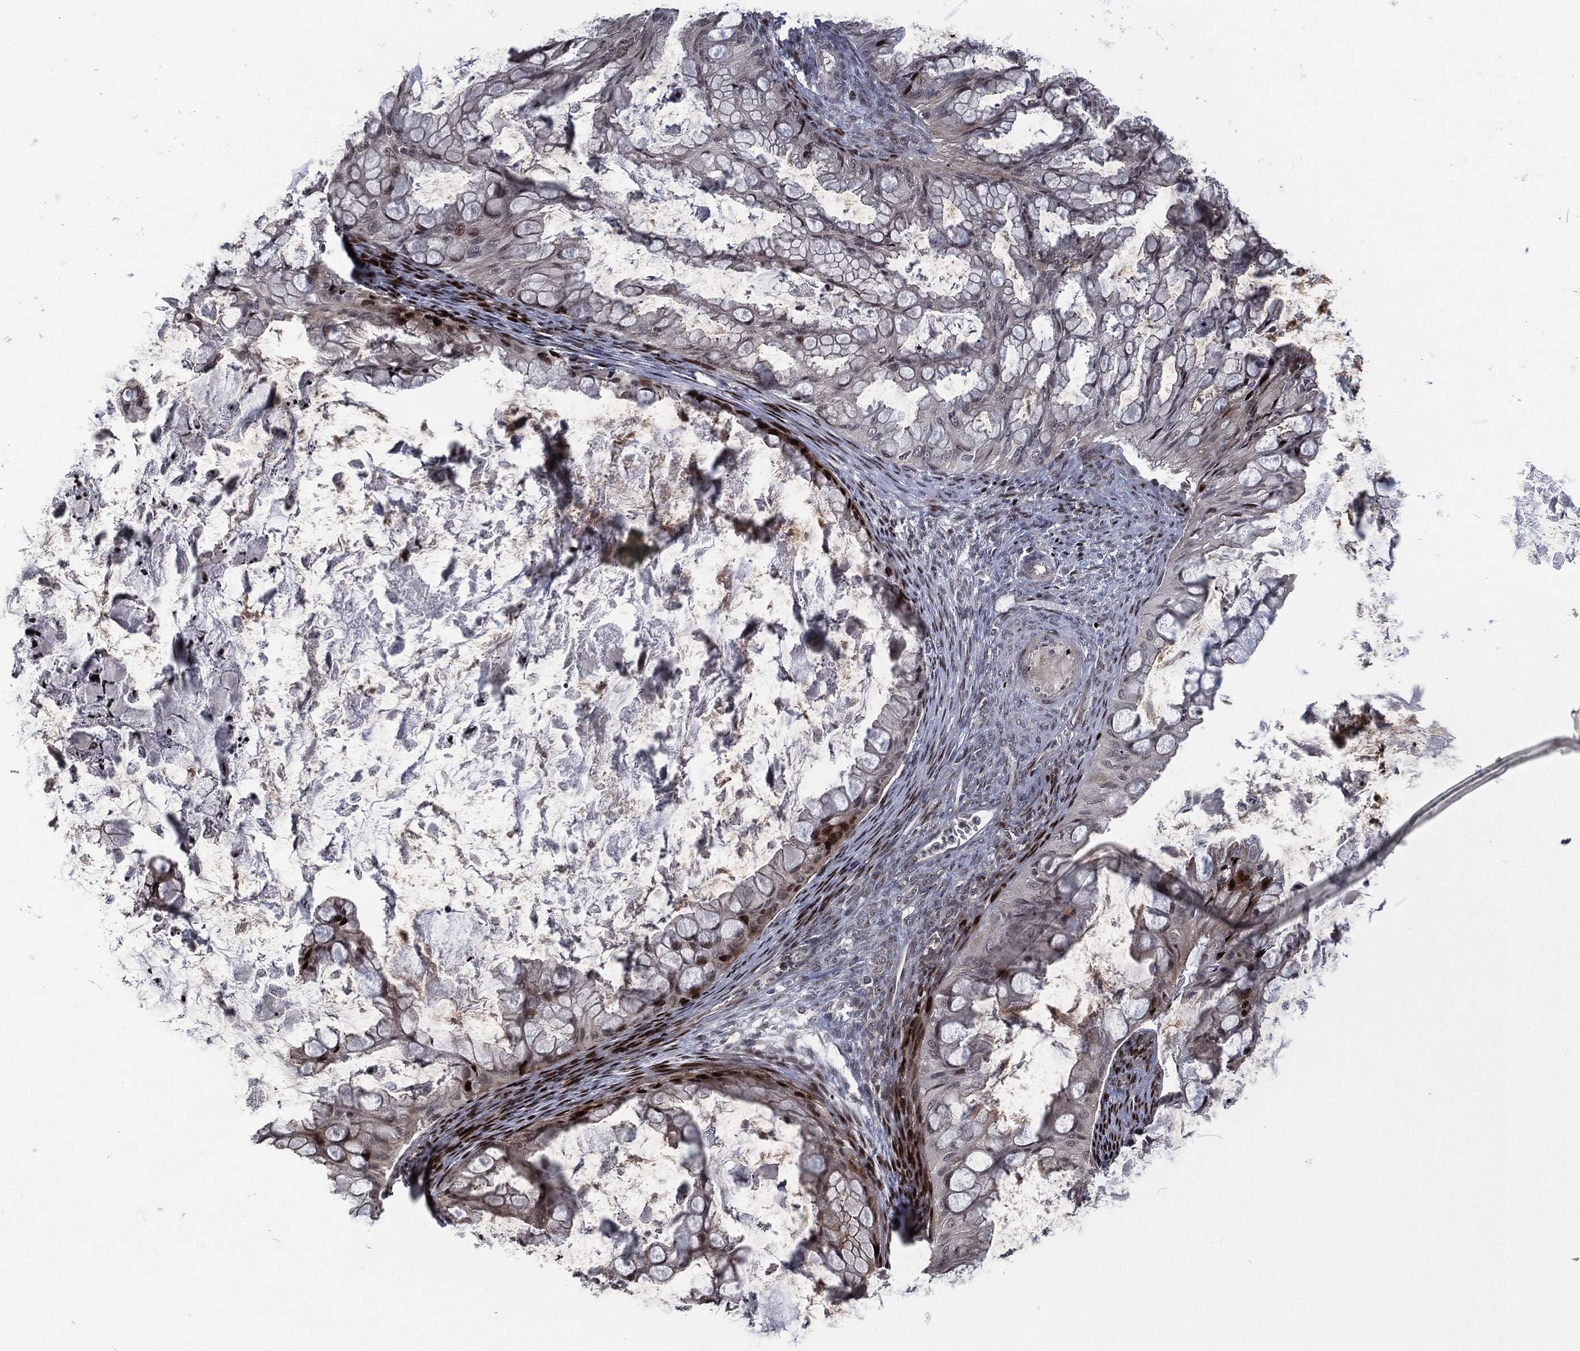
{"staining": {"intensity": "negative", "quantity": "none", "location": "none"}, "tissue": "ovarian cancer", "cell_type": "Tumor cells", "image_type": "cancer", "snomed": [{"axis": "morphology", "description": "Cystadenocarcinoma, mucinous, NOS"}, {"axis": "topography", "description": "Ovary"}], "caption": "Ovarian cancer was stained to show a protein in brown. There is no significant positivity in tumor cells.", "gene": "EGFR", "patient": {"sex": "female", "age": 35}}